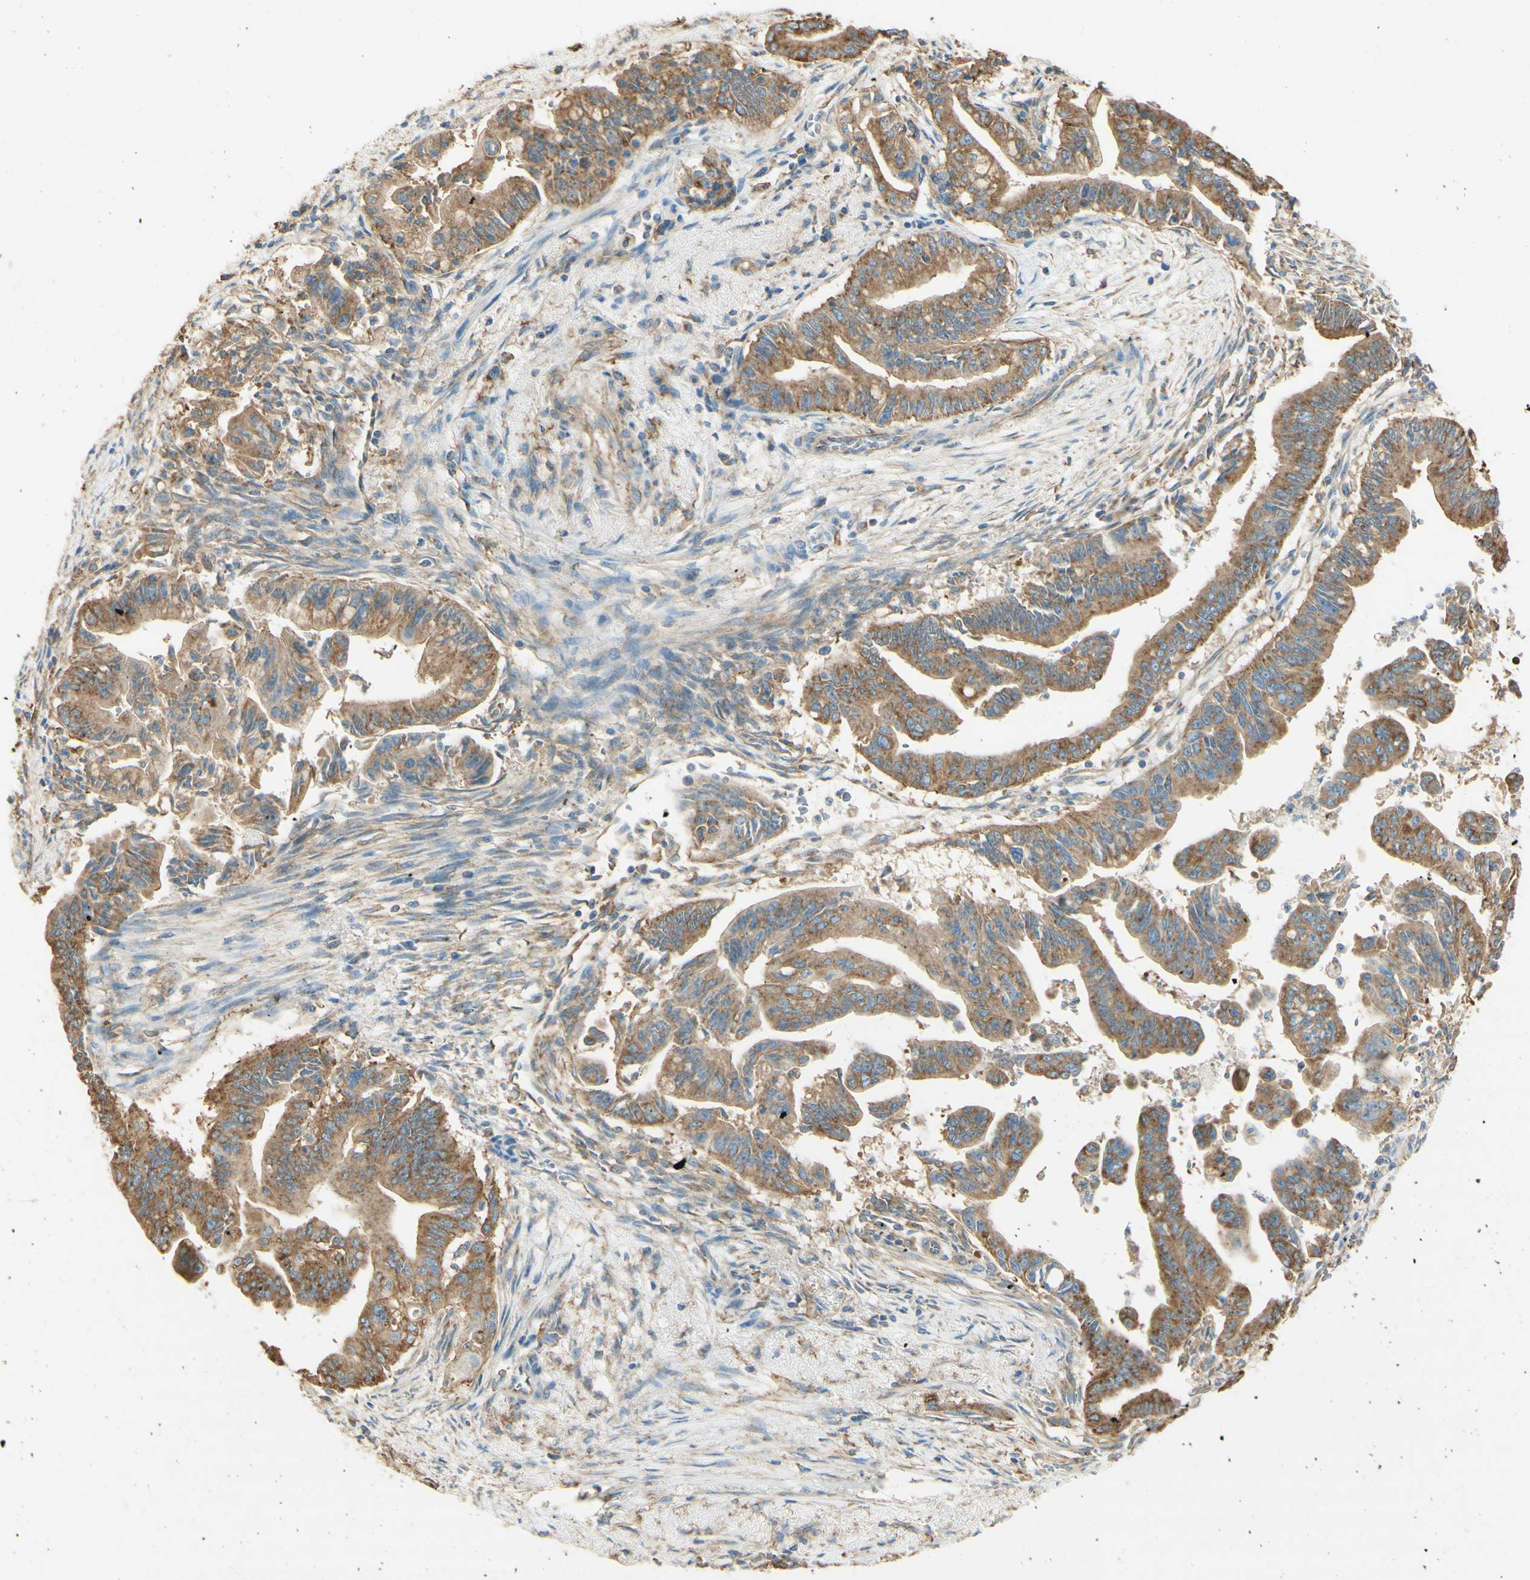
{"staining": {"intensity": "moderate", "quantity": ">75%", "location": "cytoplasmic/membranous"}, "tissue": "pancreatic cancer", "cell_type": "Tumor cells", "image_type": "cancer", "snomed": [{"axis": "morphology", "description": "Adenocarcinoma, NOS"}, {"axis": "topography", "description": "Pancreas"}], "caption": "Tumor cells demonstrate medium levels of moderate cytoplasmic/membranous positivity in about >75% of cells in human adenocarcinoma (pancreatic).", "gene": "CLTC", "patient": {"sex": "male", "age": 70}}